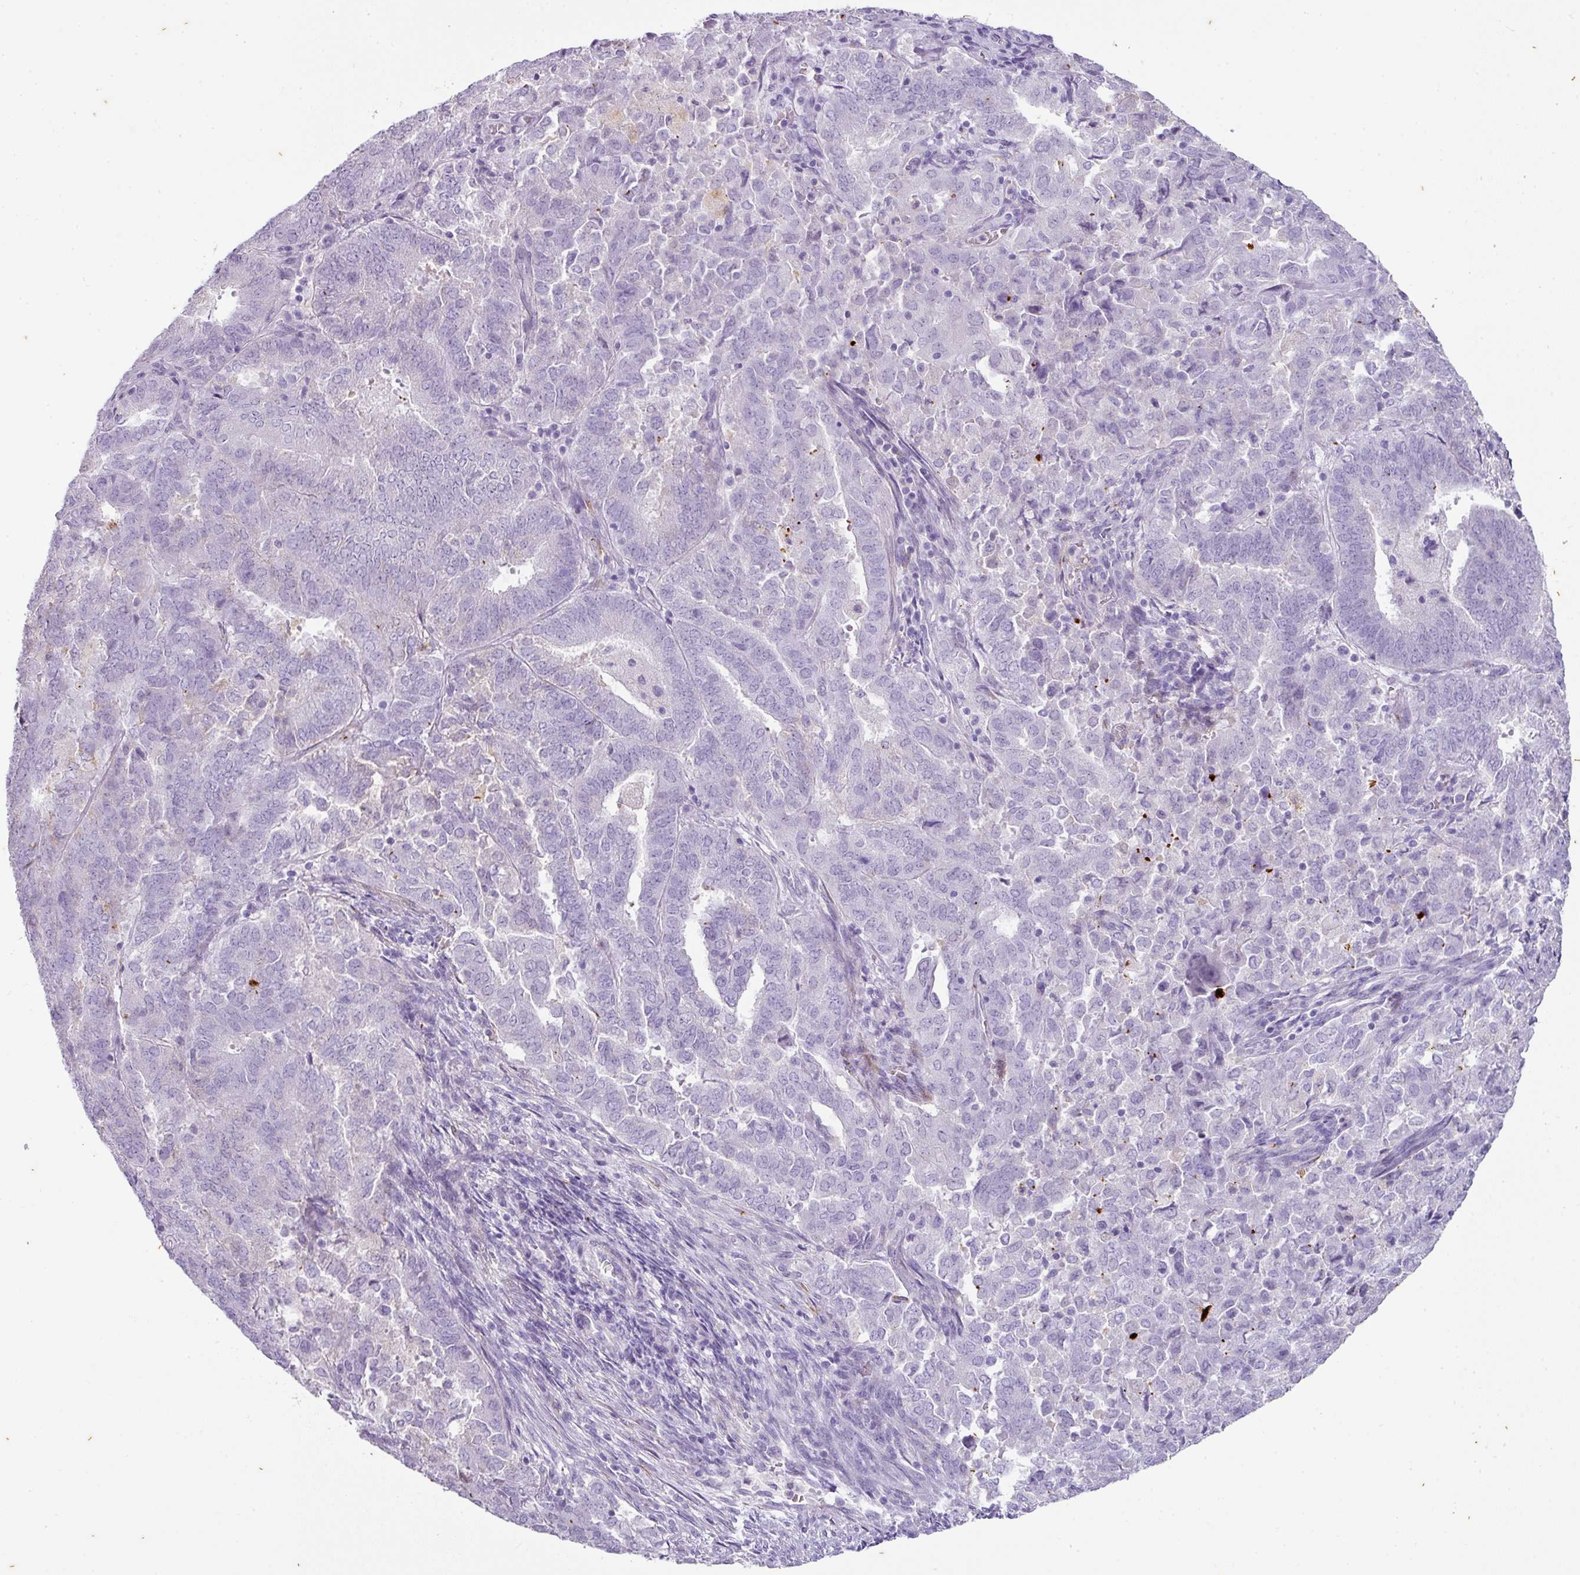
{"staining": {"intensity": "negative", "quantity": "none", "location": "none"}, "tissue": "endometrial cancer", "cell_type": "Tumor cells", "image_type": "cancer", "snomed": [{"axis": "morphology", "description": "Adenocarcinoma, NOS"}, {"axis": "topography", "description": "Endometrium"}], "caption": "DAB (3,3'-diaminobenzidine) immunohistochemical staining of human endometrial cancer exhibits no significant expression in tumor cells.", "gene": "OR52N1", "patient": {"sex": "female", "age": 72}}